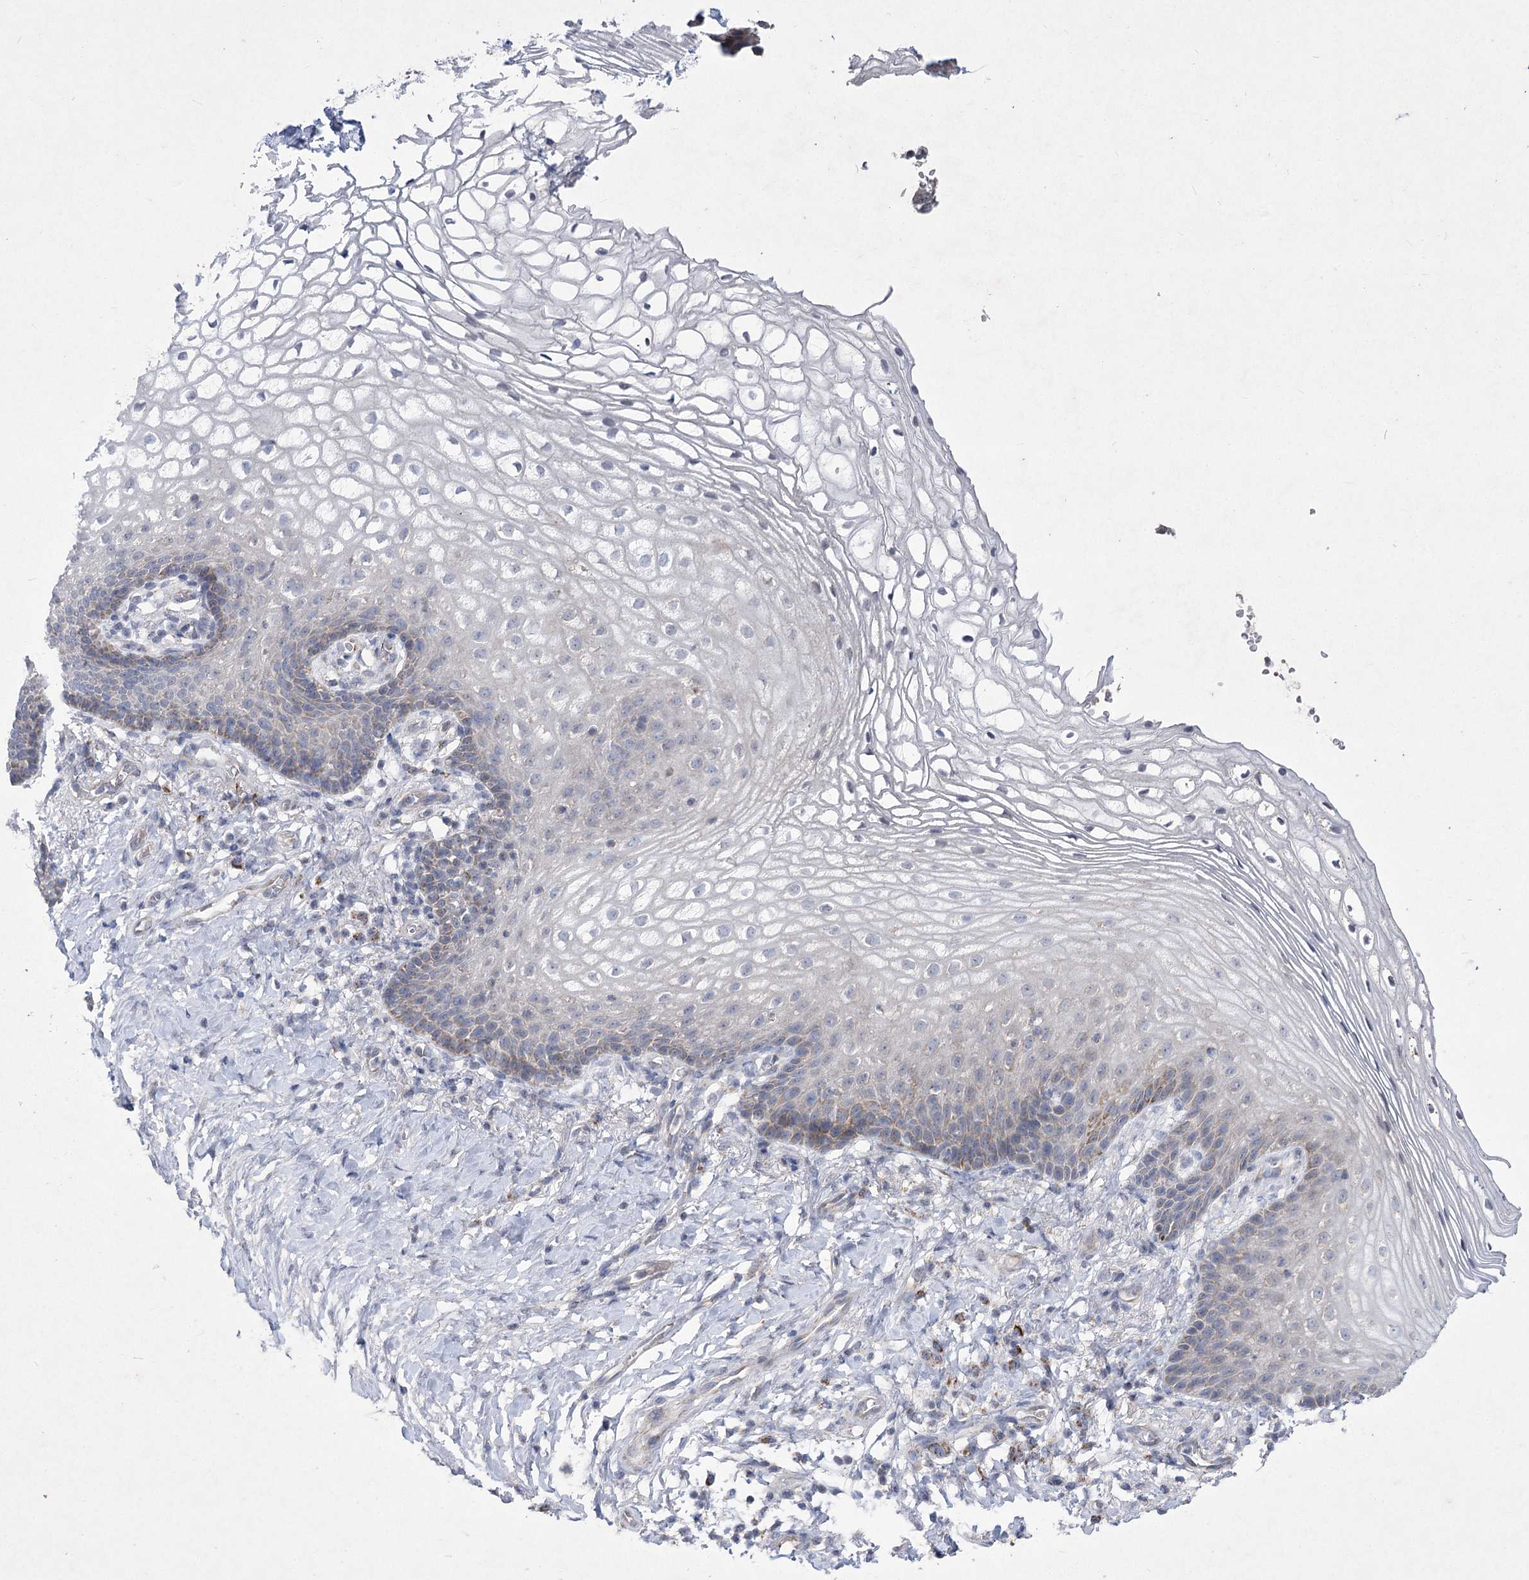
{"staining": {"intensity": "weak", "quantity": "<25%", "location": "cytoplasmic/membranous"}, "tissue": "vagina", "cell_type": "Squamous epithelial cells", "image_type": "normal", "snomed": [{"axis": "morphology", "description": "Normal tissue, NOS"}, {"axis": "topography", "description": "Vagina"}], "caption": "Immunohistochemistry image of normal human vagina stained for a protein (brown), which reveals no positivity in squamous epithelial cells. The staining is performed using DAB brown chromogen with nuclei counter-stained in using hematoxylin.", "gene": "PDHB", "patient": {"sex": "female", "age": 60}}